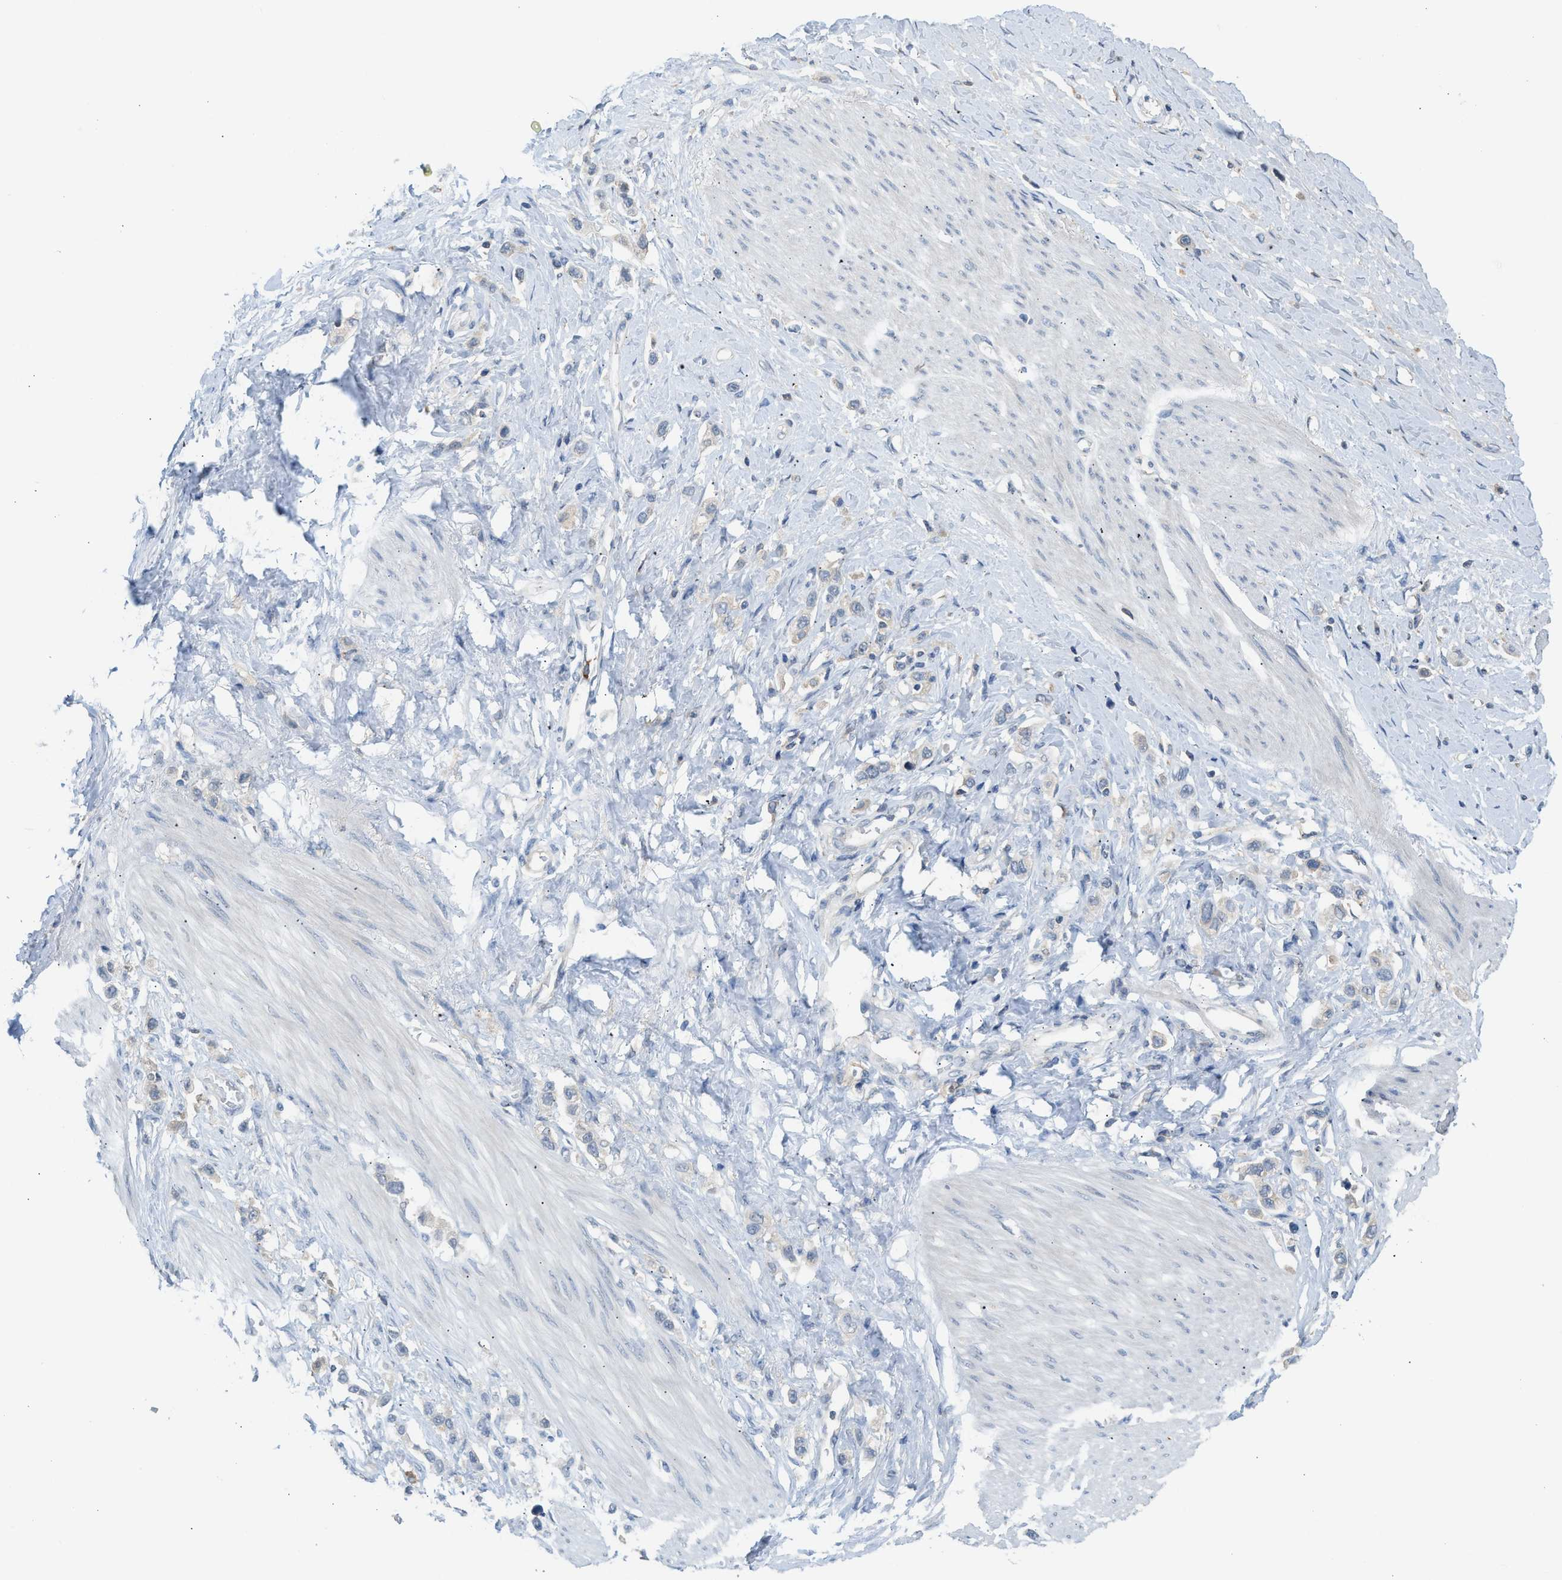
{"staining": {"intensity": "negative", "quantity": "none", "location": "none"}, "tissue": "stomach cancer", "cell_type": "Tumor cells", "image_type": "cancer", "snomed": [{"axis": "morphology", "description": "Adenocarcinoma, NOS"}, {"axis": "topography", "description": "Stomach"}], "caption": "IHC of human stomach adenocarcinoma reveals no staining in tumor cells.", "gene": "RHBDF2", "patient": {"sex": "female", "age": 65}}